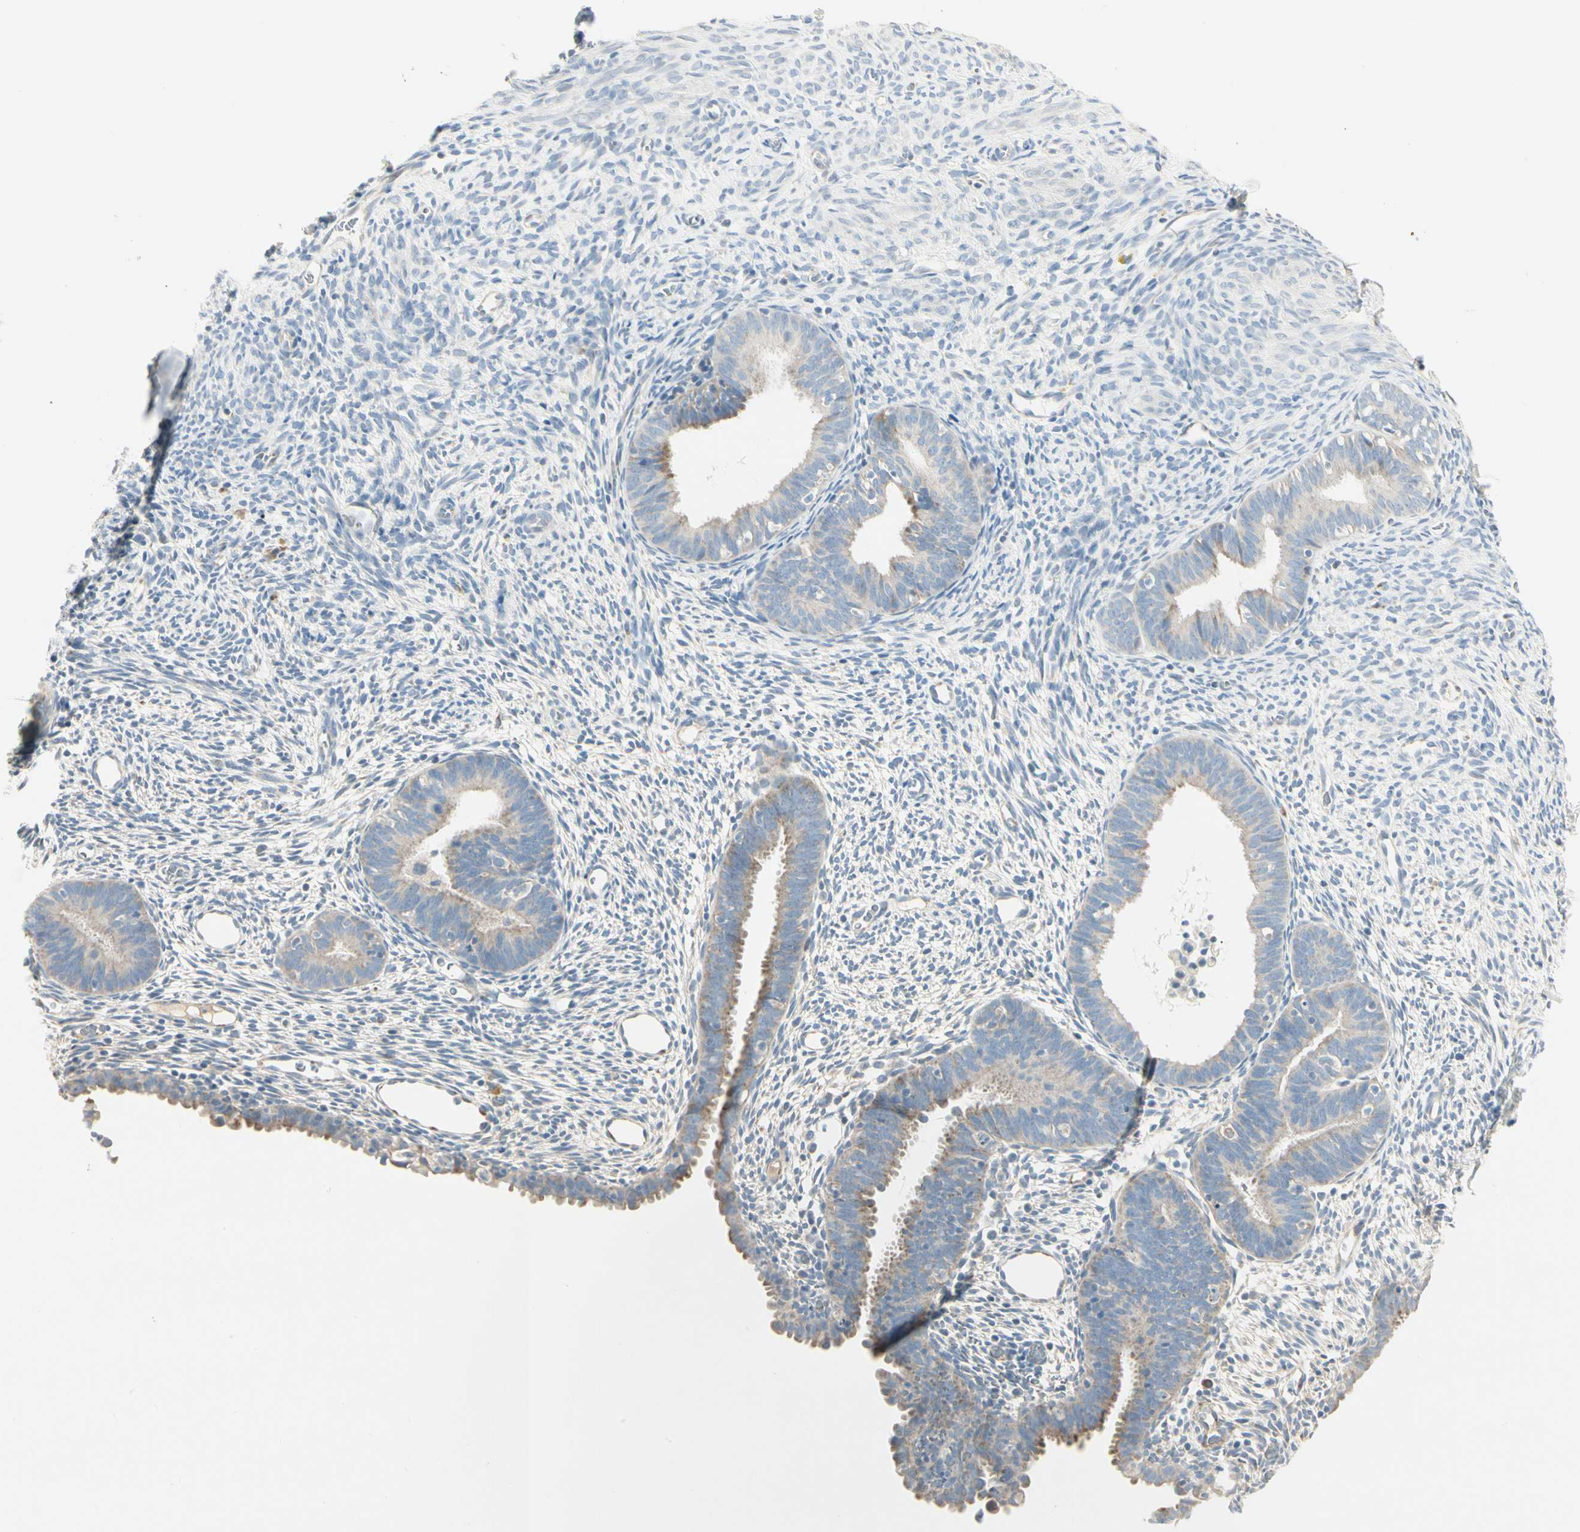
{"staining": {"intensity": "negative", "quantity": "none", "location": "none"}, "tissue": "endometrium", "cell_type": "Cells in endometrial stroma", "image_type": "normal", "snomed": [{"axis": "morphology", "description": "Normal tissue, NOS"}, {"axis": "morphology", "description": "Atrophy, NOS"}, {"axis": "topography", "description": "Uterus"}, {"axis": "topography", "description": "Endometrium"}], "caption": "An image of endometrium stained for a protein displays no brown staining in cells in endometrial stroma. The staining is performed using DAB brown chromogen with nuclei counter-stained in using hematoxylin.", "gene": "ALDH18A1", "patient": {"sex": "female", "age": 68}}